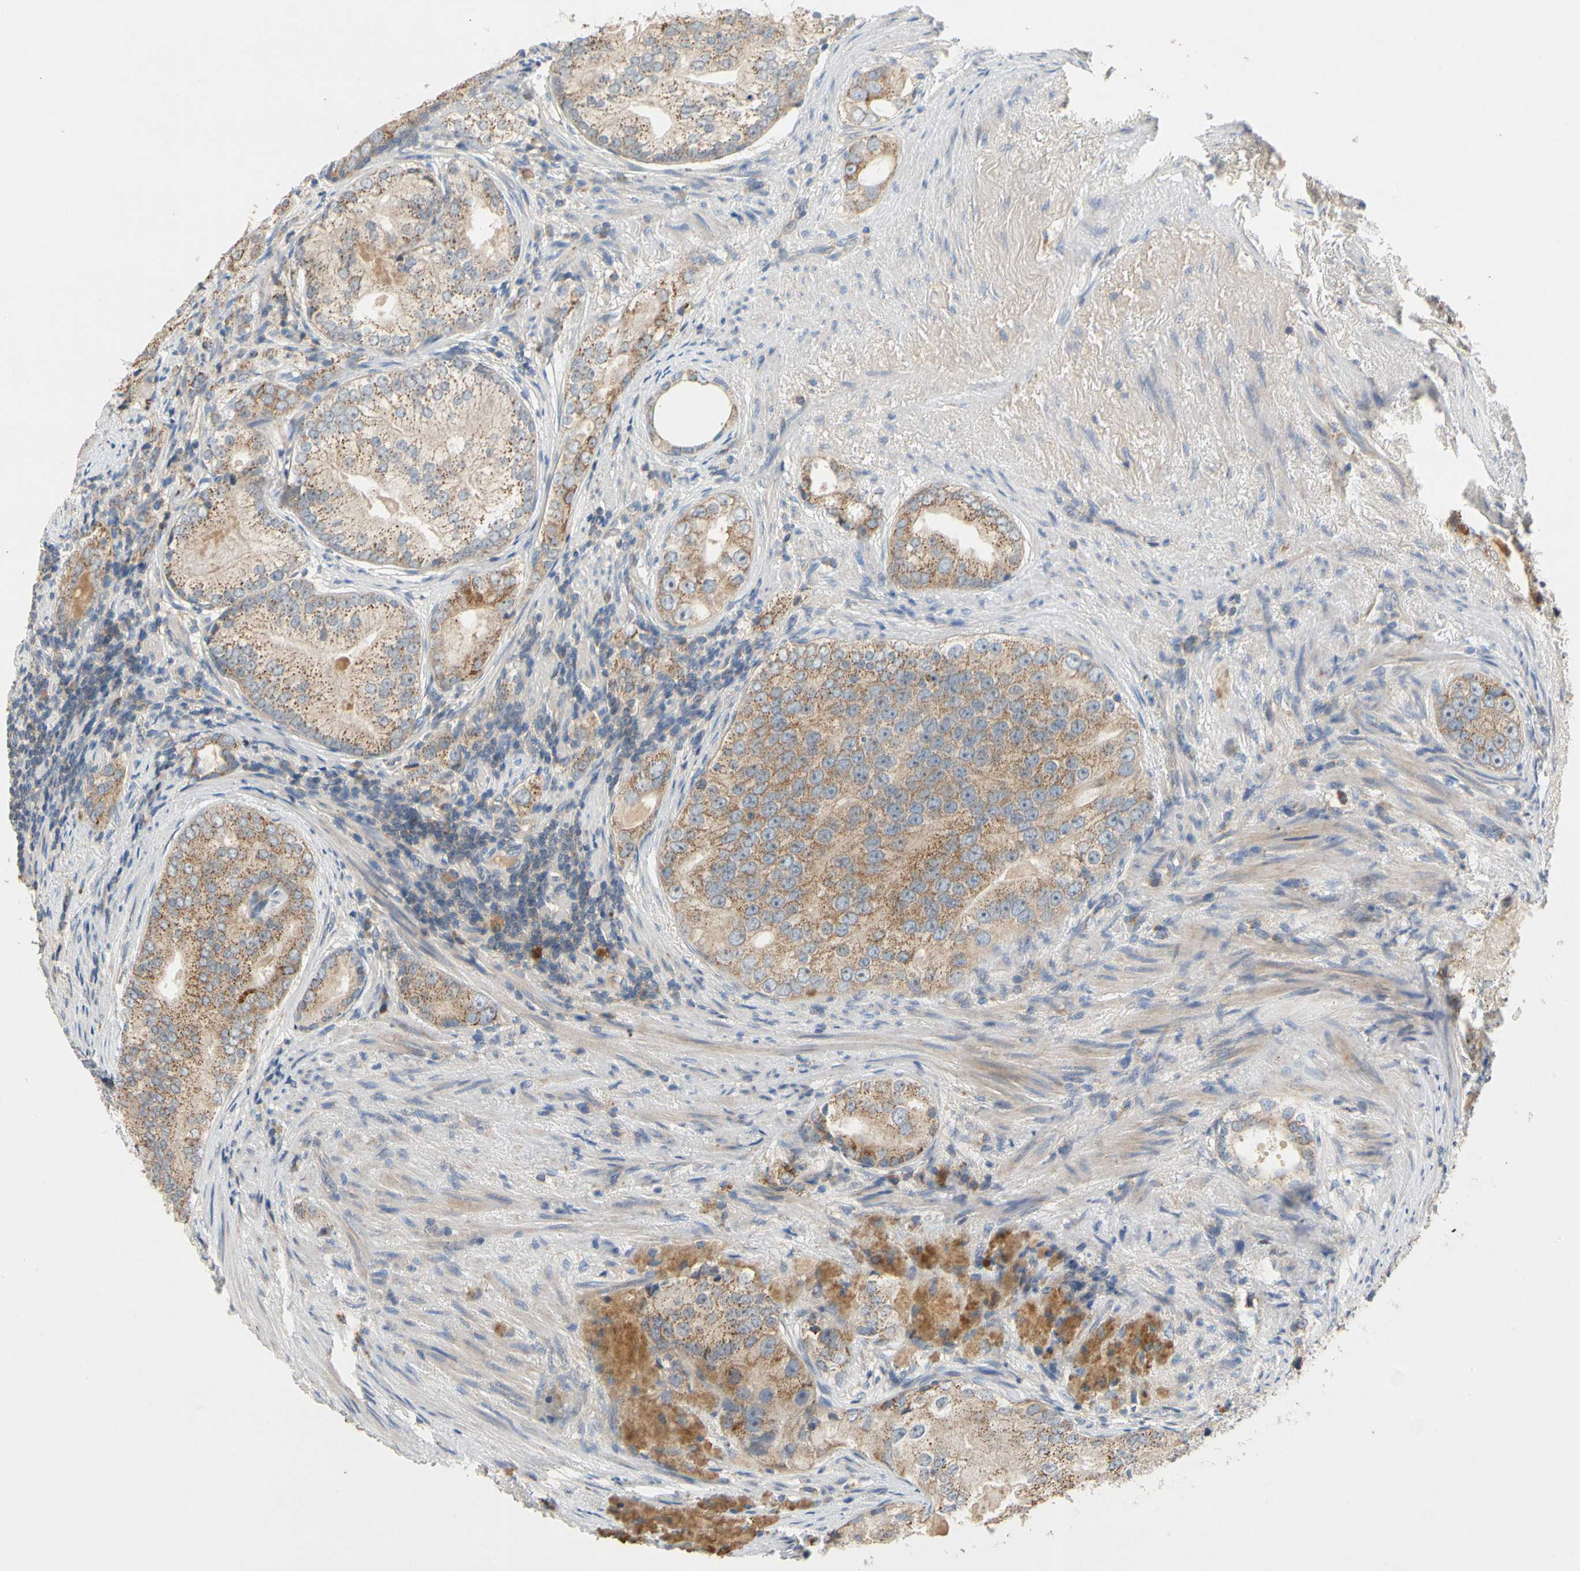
{"staining": {"intensity": "moderate", "quantity": ">75%", "location": "cytoplasmic/membranous"}, "tissue": "prostate cancer", "cell_type": "Tumor cells", "image_type": "cancer", "snomed": [{"axis": "morphology", "description": "Adenocarcinoma, High grade"}, {"axis": "topography", "description": "Prostate"}], "caption": "Protein expression analysis of human prostate high-grade adenocarcinoma reveals moderate cytoplasmic/membranous positivity in about >75% of tumor cells. (IHC, brightfield microscopy, high magnification).", "gene": "KLHDC8B", "patient": {"sex": "male", "age": 66}}